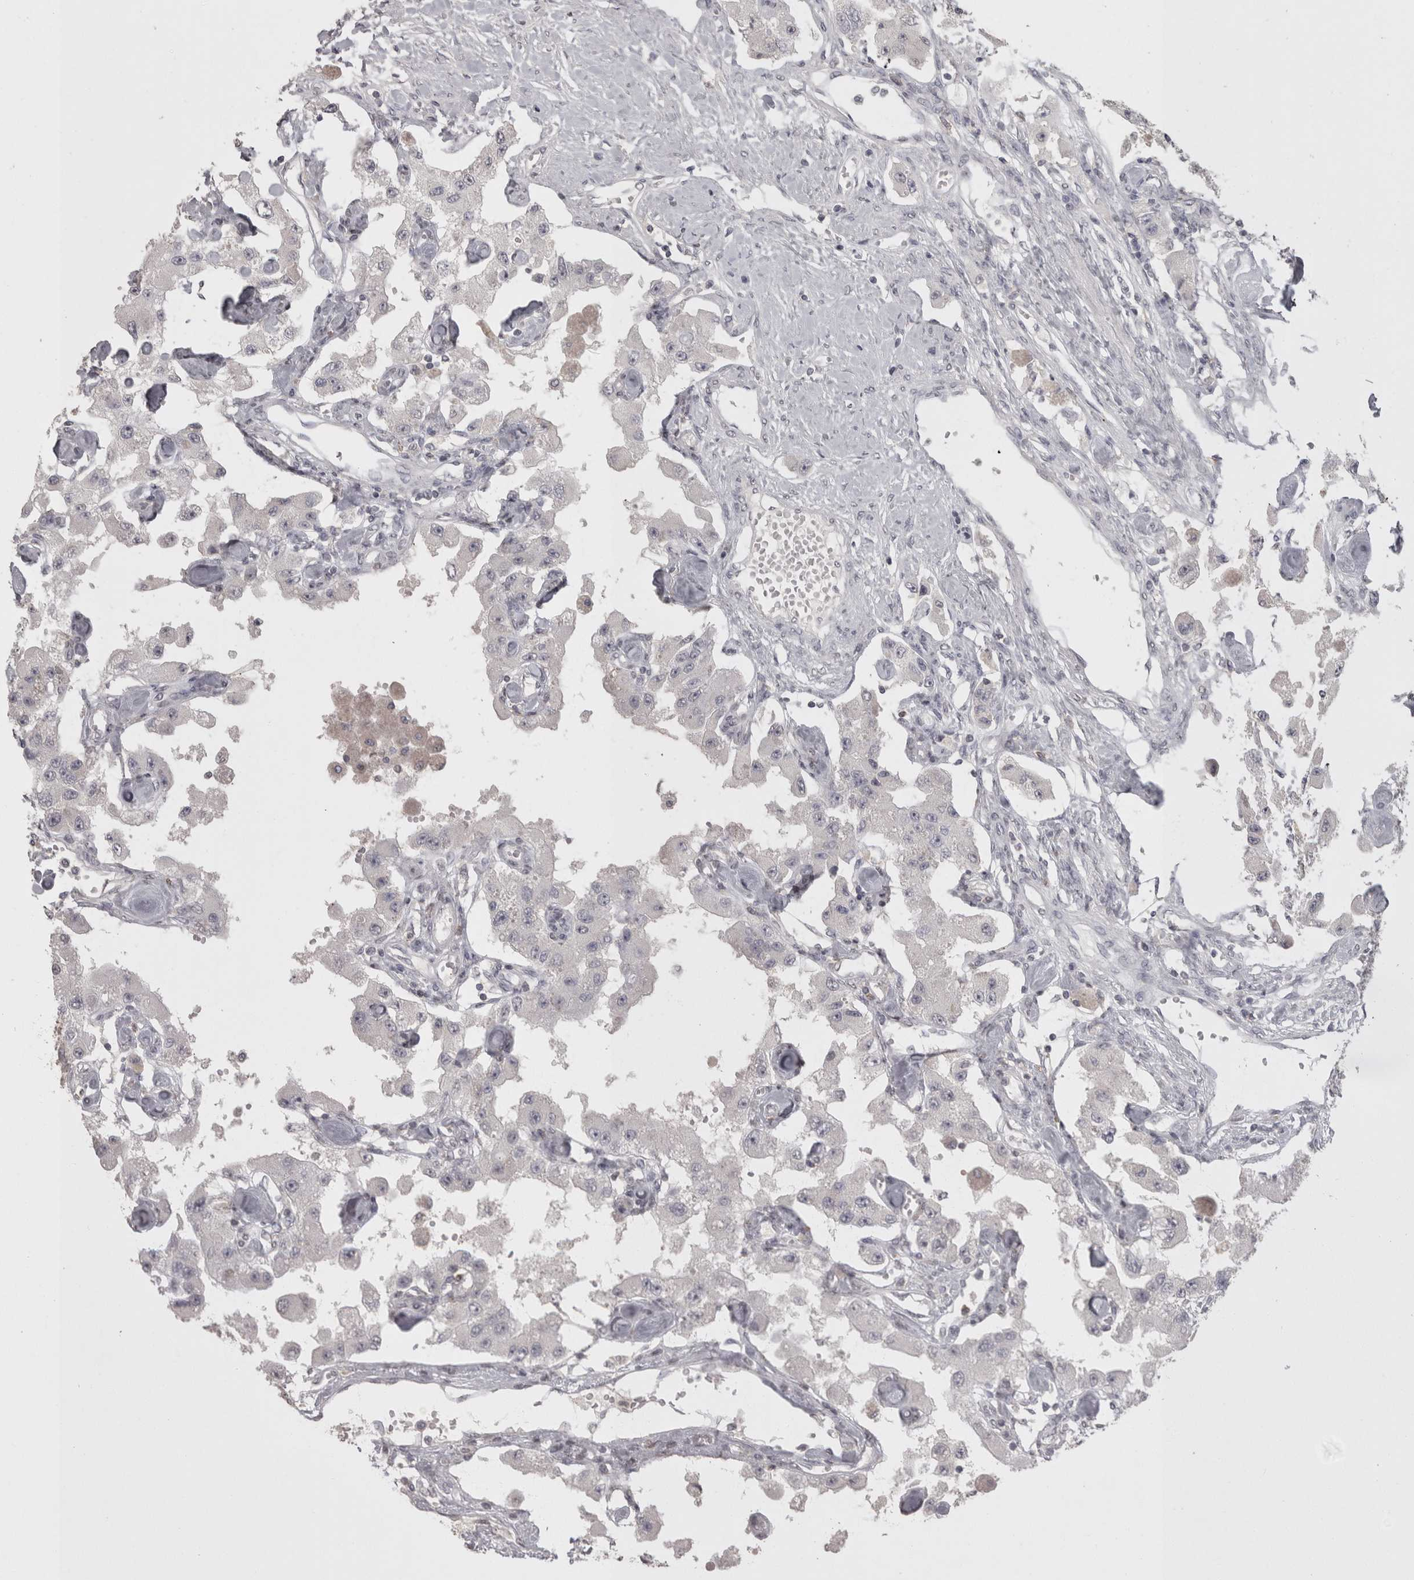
{"staining": {"intensity": "negative", "quantity": "none", "location": "none"}, "tissue": "carcinoid", "cell_type": "Tumor cells", "image_type": "cancer", "snomed": [{"axis": "morphology", "description": "Carcinoid, malignant, NOS"}, {"axis": "topography", "description": "Pancreas"}], "caption": "An IHC photomicrograph of malignant carcinoid is shown. There is no staining in tumor cells of malignant carcinoid. (Brightfield microscopy of DAB (3,3'-diaminobenzidine) immunohistochemistry at high magnification).", "gene": "LAX1", "patient": {"sex": "male", "age": 41}}